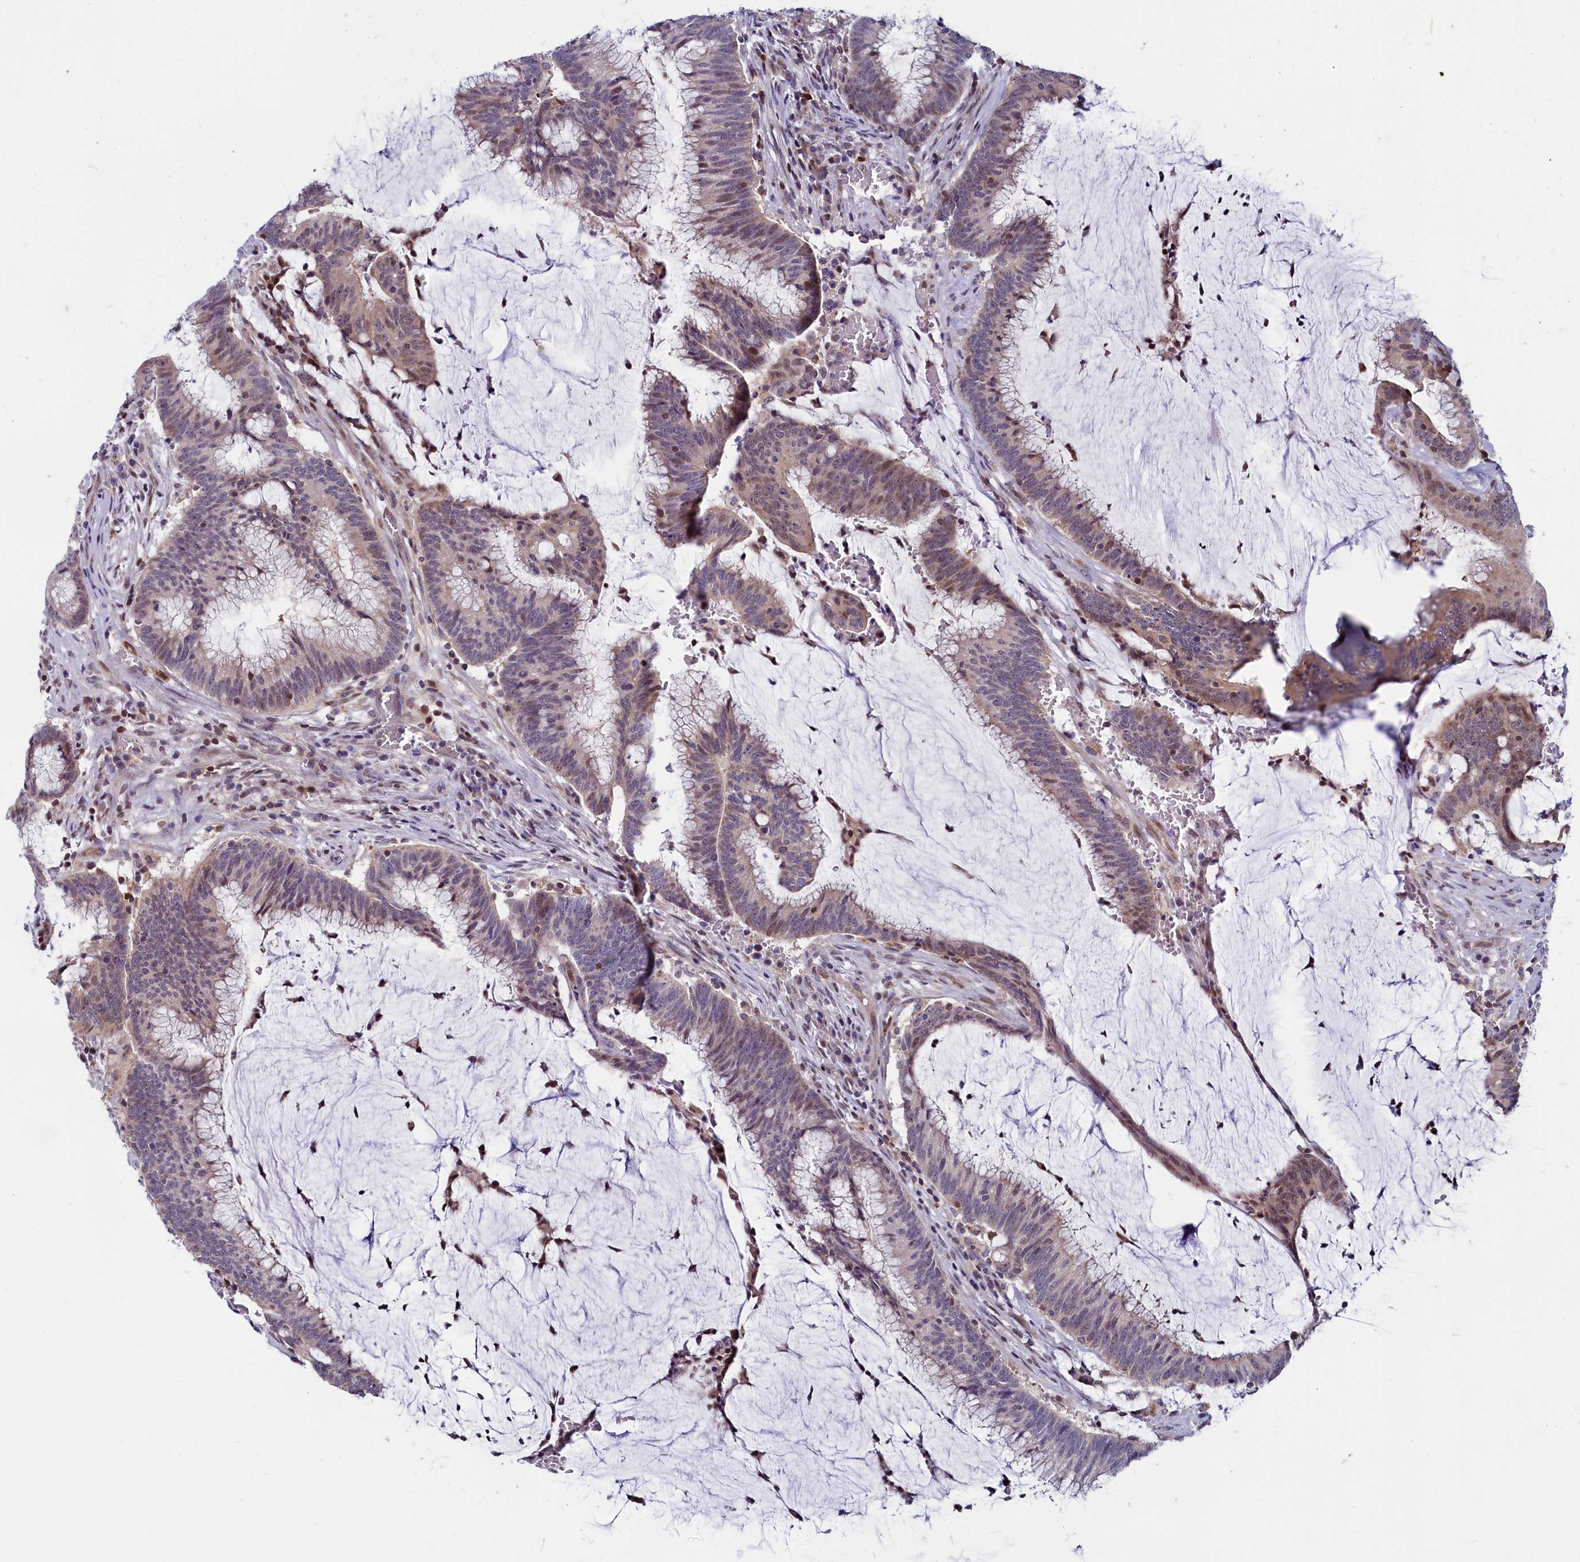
{"staining": {"intensity": "weak", "quantity": "25%-75%", "location": "nuclear"}, "tissue": "colorectal cancer", "cell_type": "Tumor cells", "image_type": "cancer", "snomed": [{"axis": "morphology", "description": "Adenocarcinoma, NOS"}, {"axis": "topography", "description": "Rectum"}], "caption": "Protein staining of colorectal adenocarcinoma tissue reveals weak nuclear staining in about 25%-75% of tumor cells.", "gene": "CIAPIN1", "patient": {"sex": "female", "age": 77}}